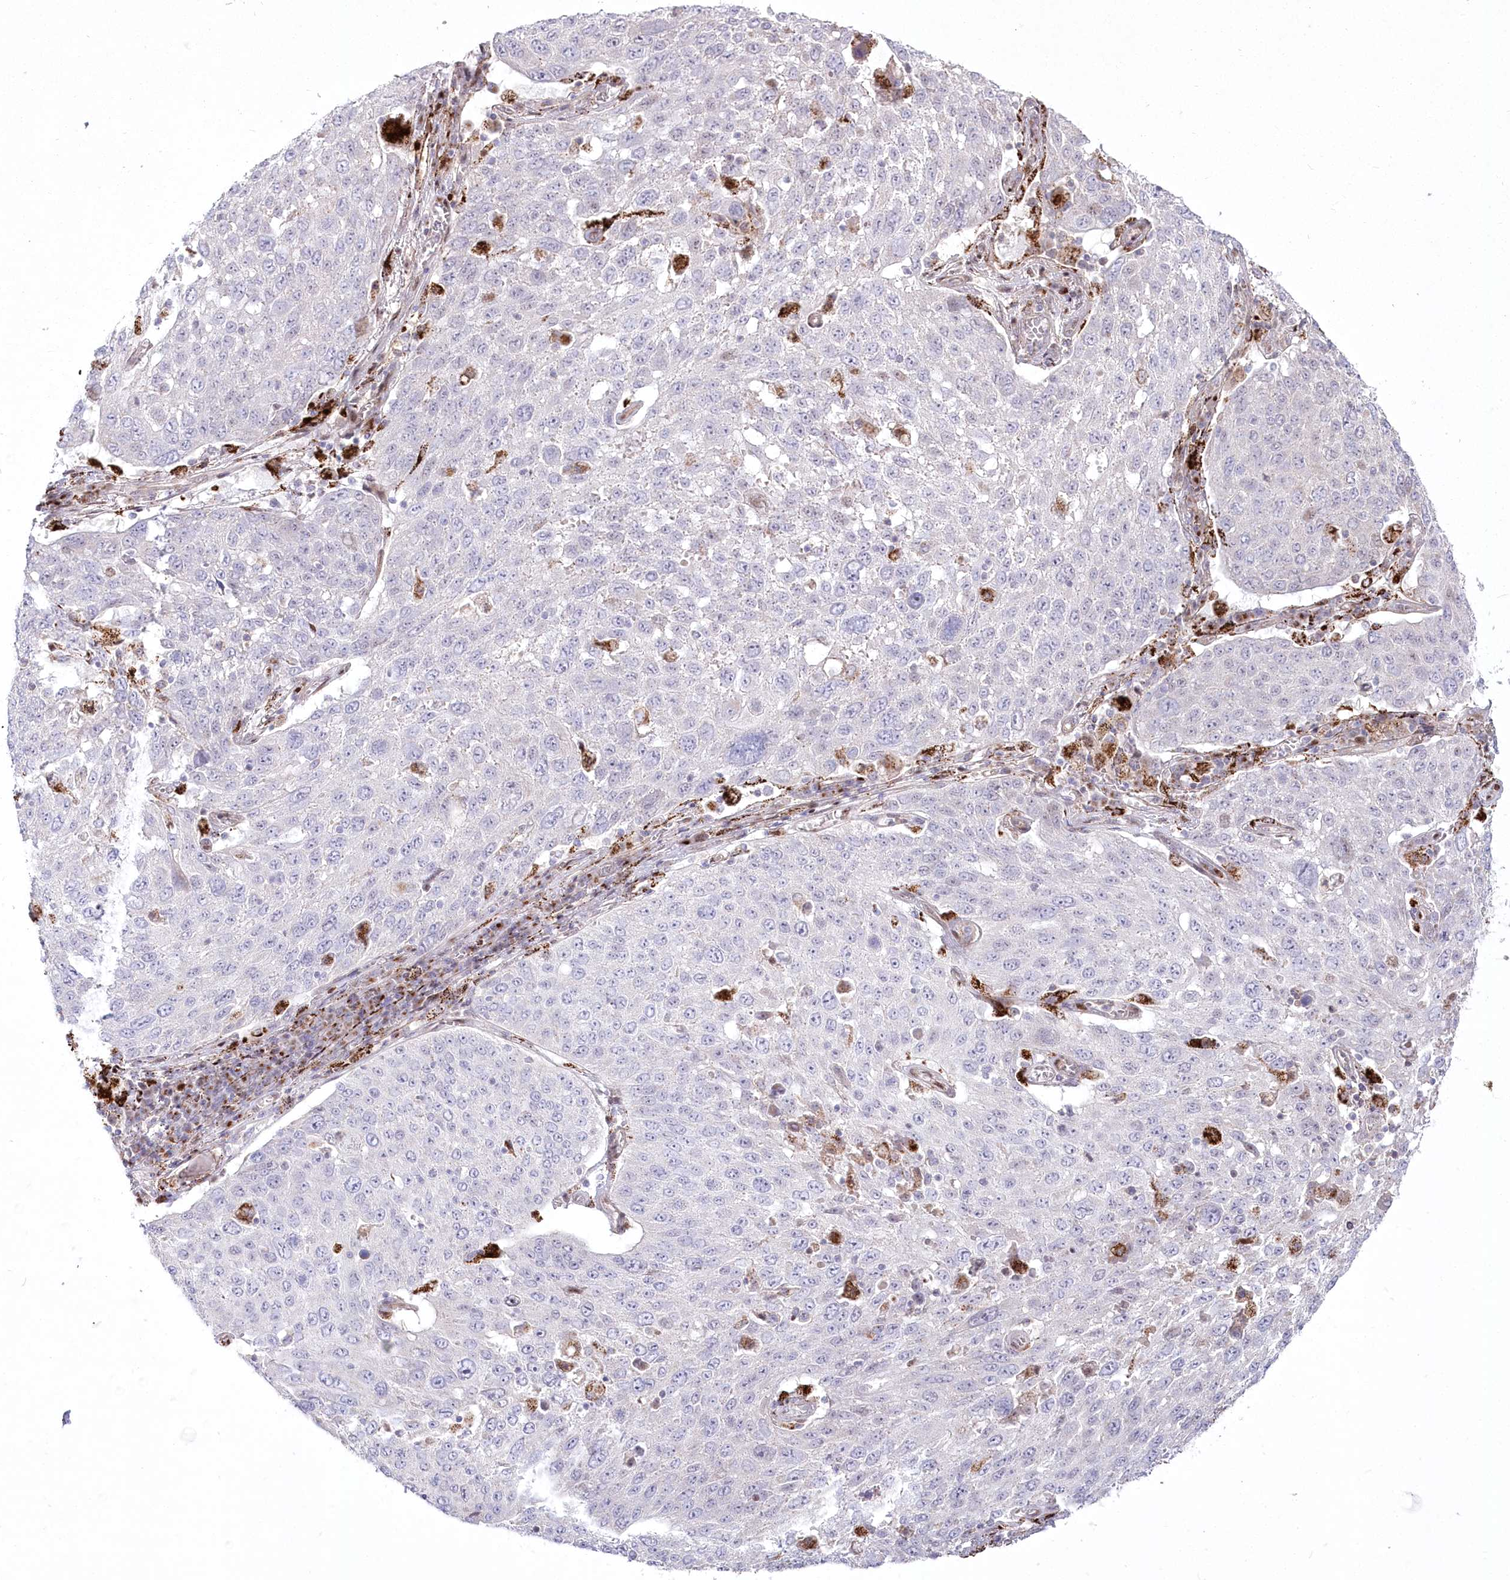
{"staining": {"intensity": "negative", "quantity": "none", "location": "none"}, "tissue": "lung cancer", "cell_type": "Tumor cells", "image_type": "cancer", "snomed": [{"axis": "morphology", "description": "Squamous cell carcinoma, NOS"}, {"axis": "topography", "description": "Lung"}], "caption": "Immunohistochemical staining of human lung squamous cell carcinoma displays no significant staining in tumor cells. (DAB immunohistochemistry (IHC) with hematoxylin counter stain).", "gene": "CEP164", "patient": {"sex": "male", "age": 65}}